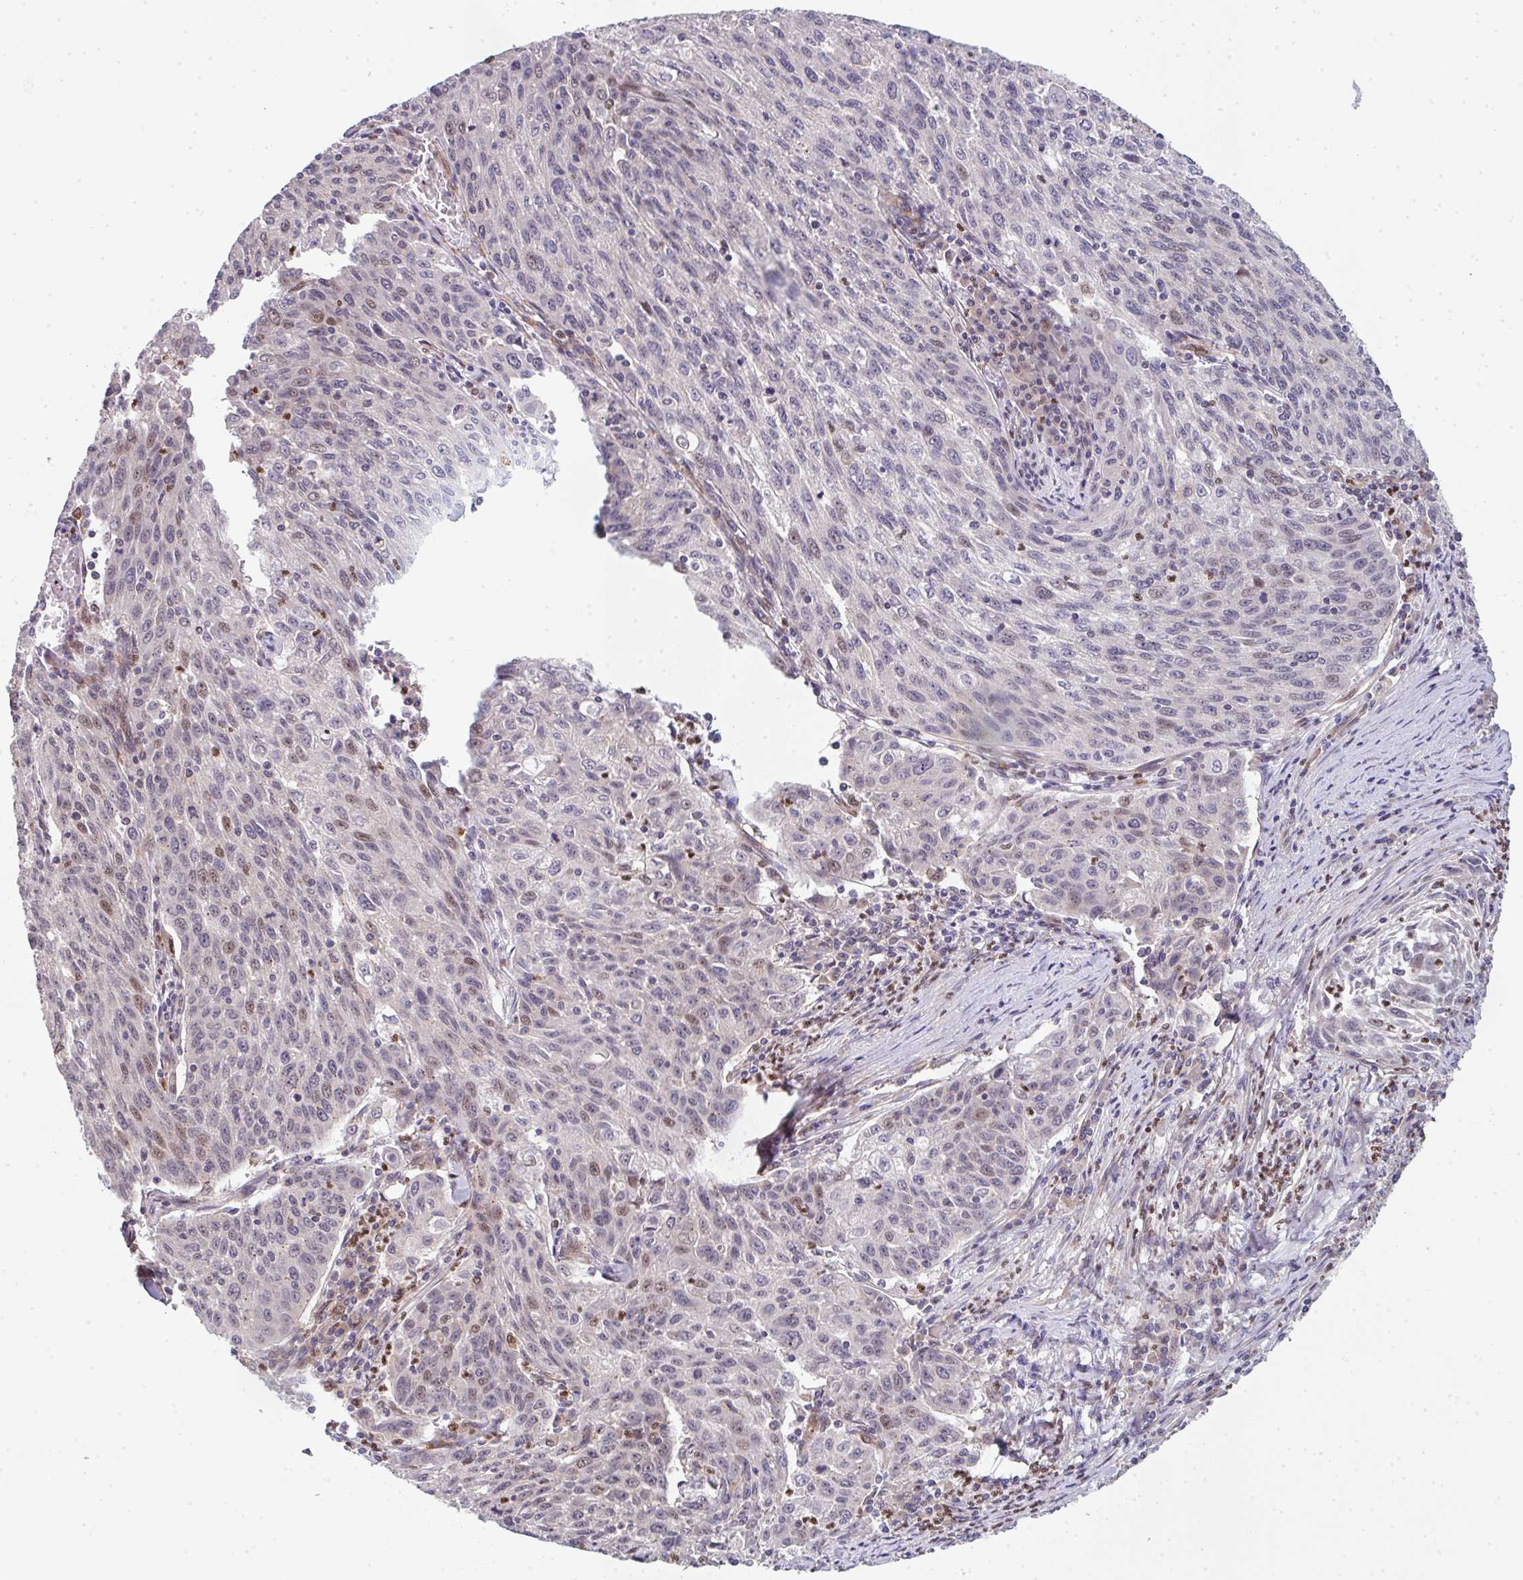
{"staining": {"intensity": "negative", "quantity": "none", "location": "none"}, "tissue": "lung cancer", "cell_type": "Tumor cells", "image_type": "cancer", "snomed": [{"axis": "morphology", "description": "Squamous cell carcinoma, NOS"}, {"axis": "morphology", "description": "Squamous cell carcinoma, metastatic, NOS"}, {"axis": "topography", "description": "Bronchus"}, {"axis": "topography", "description": "Lung"}], "caption": "Immunohistochemistry micrograph of human squamous cell carcinoma (lung) stained for a protein (brown), which demonstrates no staining in tumor cells.", "gene": "SIMC1", "patient": {"sex": "male", "age": 62}}